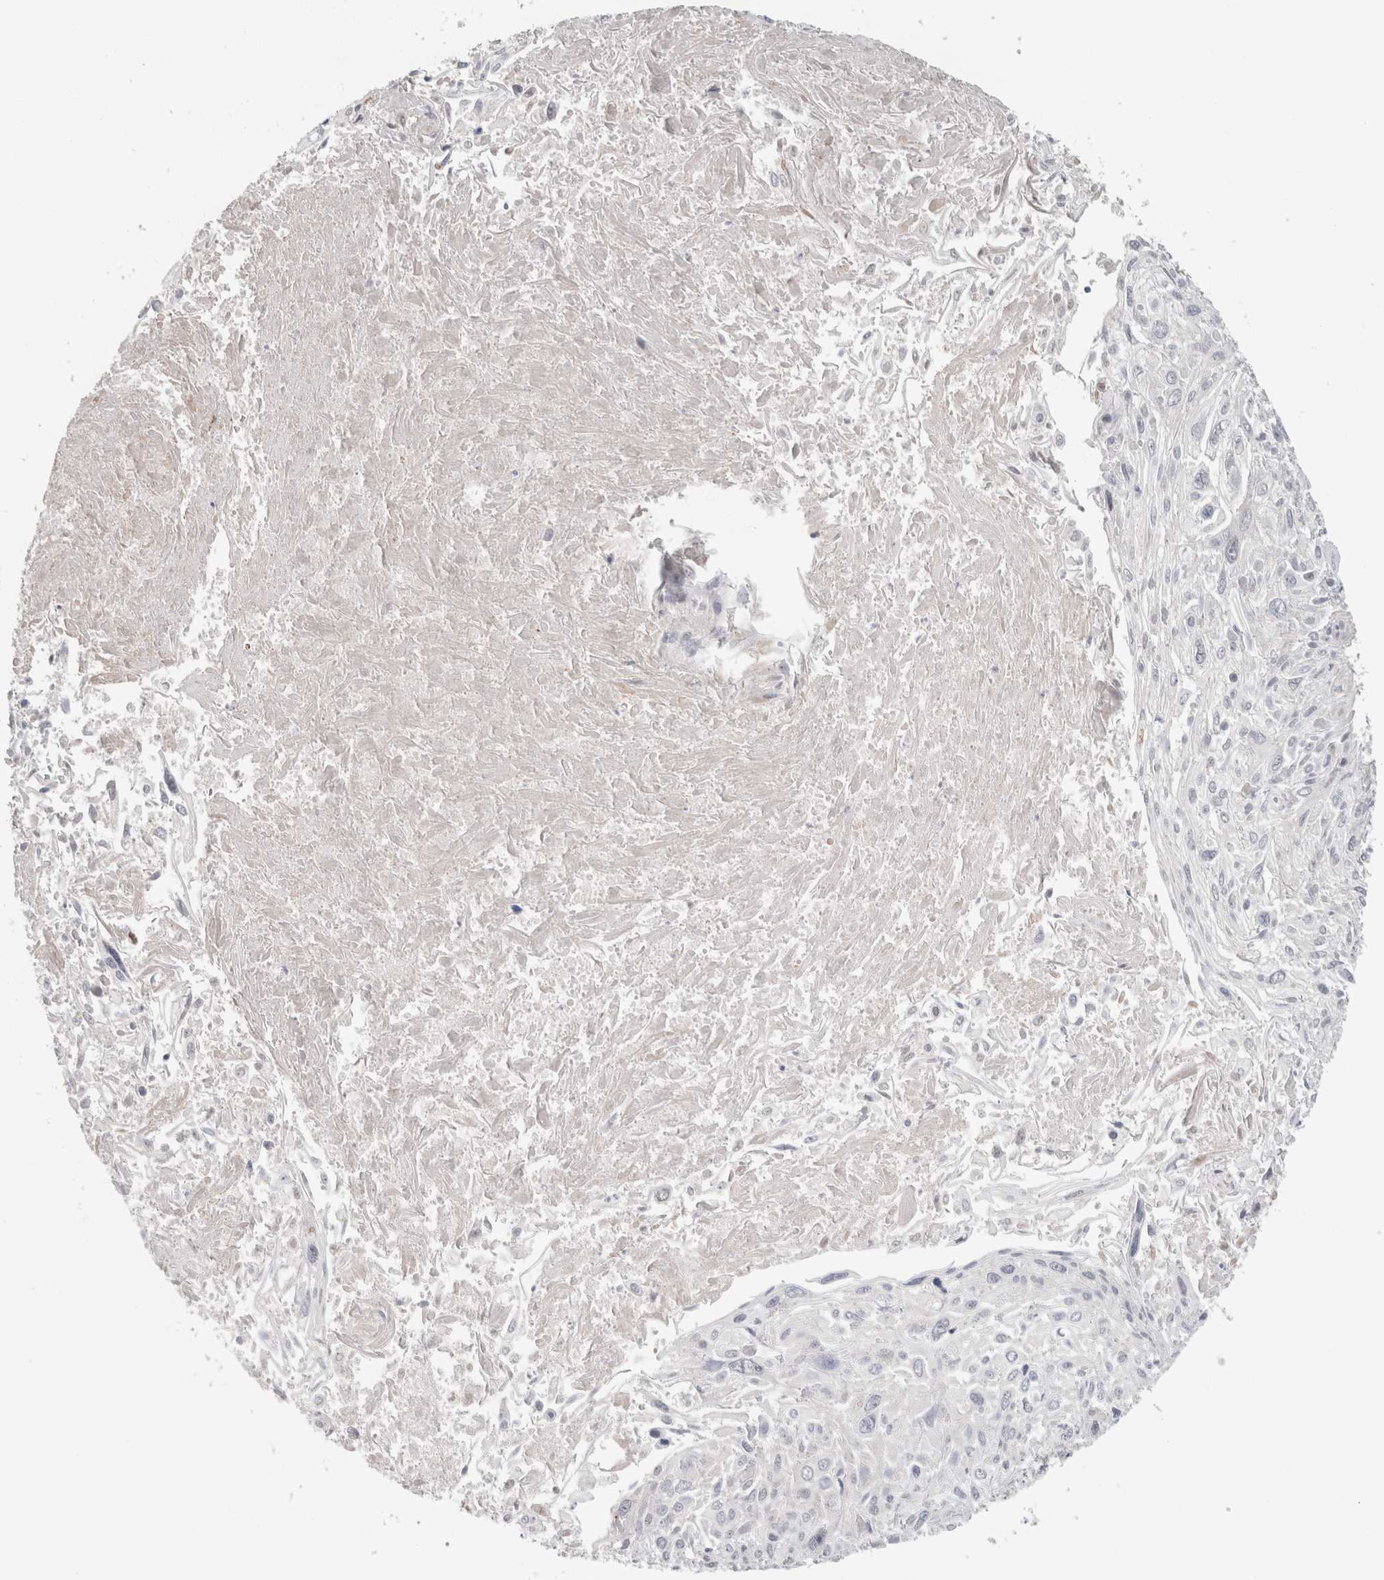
{"staining": {"intensity": "weak", "quantity": "<25%", "location": "nuclear"}, "tissue": "cervical cancer", "cell_type": "Tumor cells", "image_type": "cancer", "snomed": [{"axis": "morphology", "description": "Squamous cell carcinoma, NOS"}, {"axis": "topography", "description": "Cervix"}], "caption": "High power microscopy histopathology image of an immunohistochemistry (IHC) micrograph of squamous cell carcinoma (cervical), revealing no significant positivity in tumor cells.", "gene": "EIF4G3", "patient": {"sex": "female", "age": 51}}